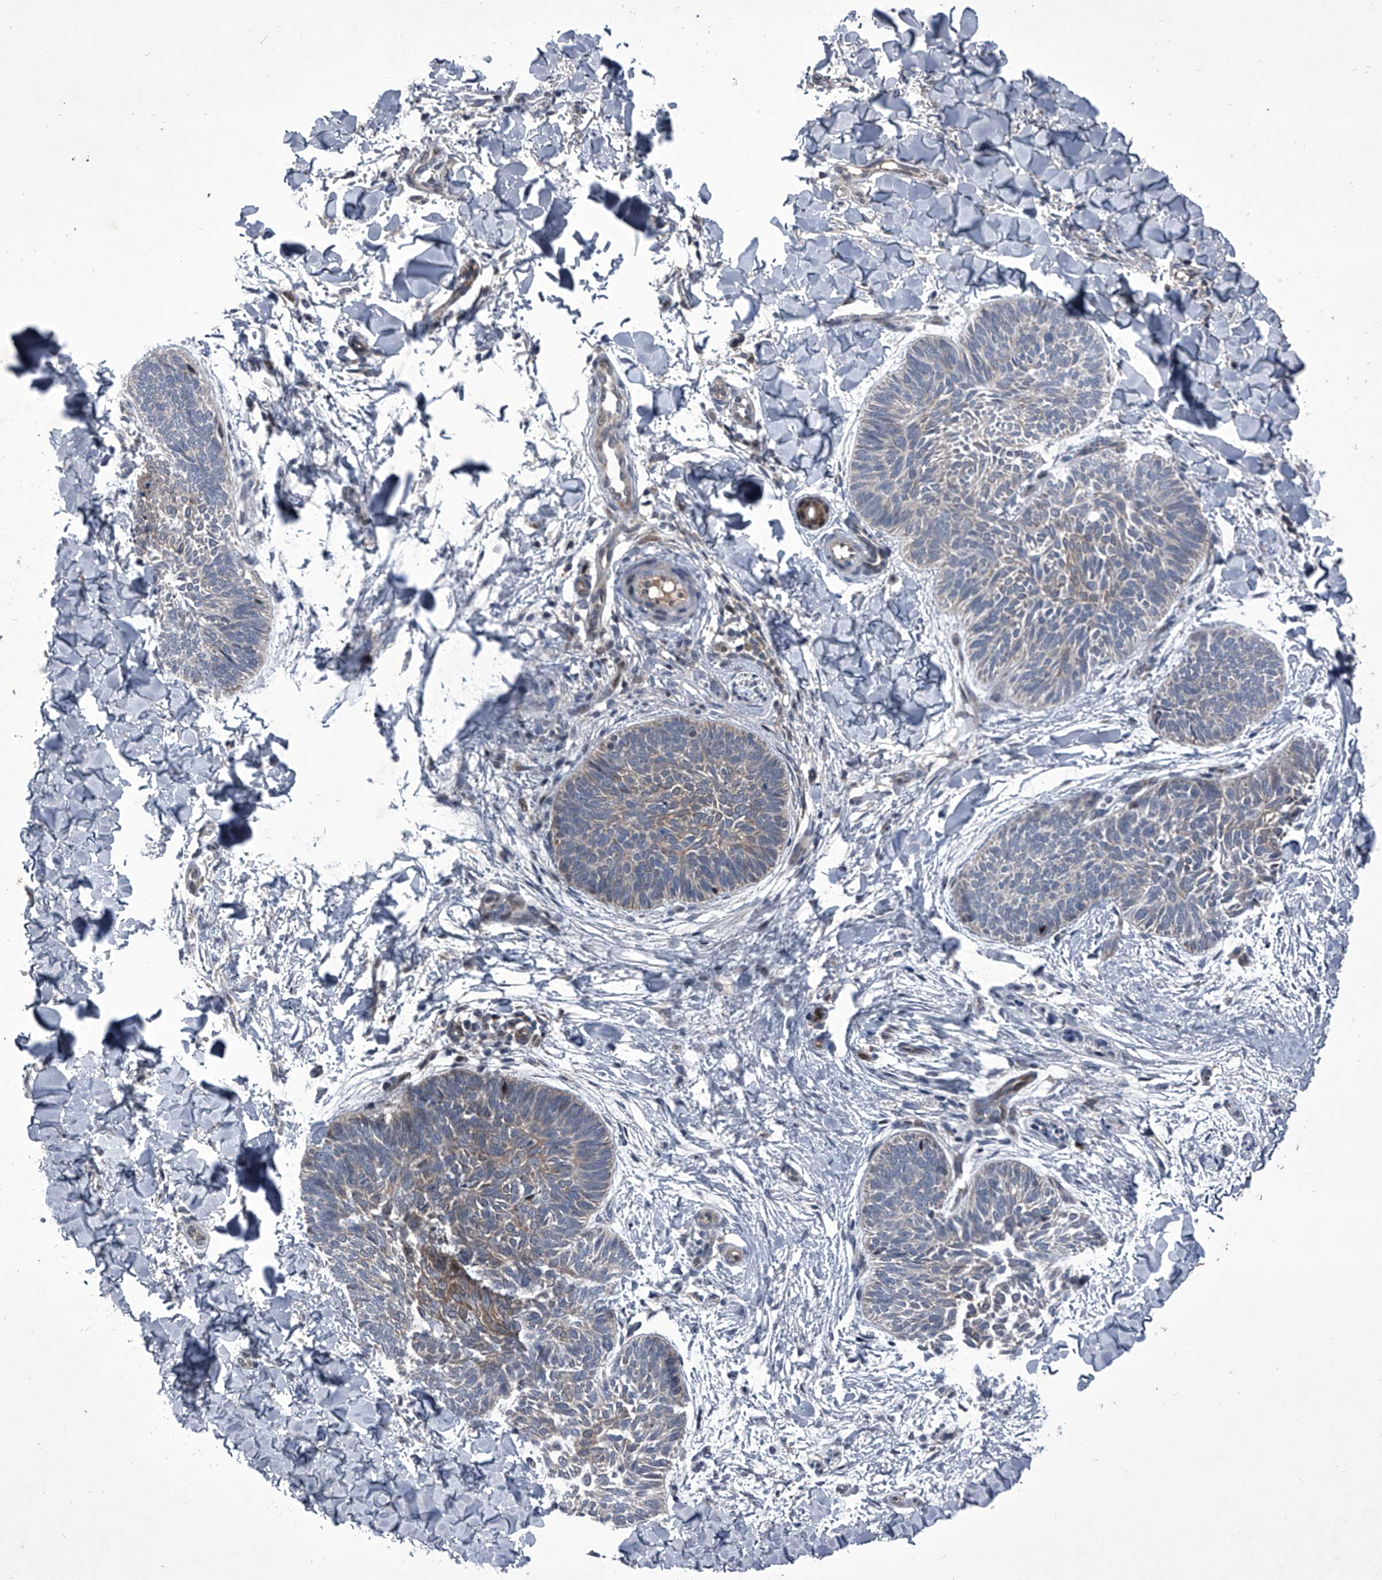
{"staining": {"intensity": "weak", "quantity": "25%-75%", "location": "cytoplasmic/membranous"}, "tissue": "skin cancer", "cell_type": "Tumor cells", "image_type": "cancer", "snomed": [{"axis": "morphology", "description": "Normal tissue, NOS"}, {"axis": "morphology", "description": "Basal cell carcinoma"}, {"axis": "topography", "description": "Skin"}], "caption": "A micrograph of human skin cancer (basal cell carcinoma) stained for a protein shows weak cytoplasmic/membranous brown staining in tumor cells. (Brightfield microscopy of DAB IHC at high magnification).", "gene": "ELK4", "patient": {"sex": "male", "age": 50}}